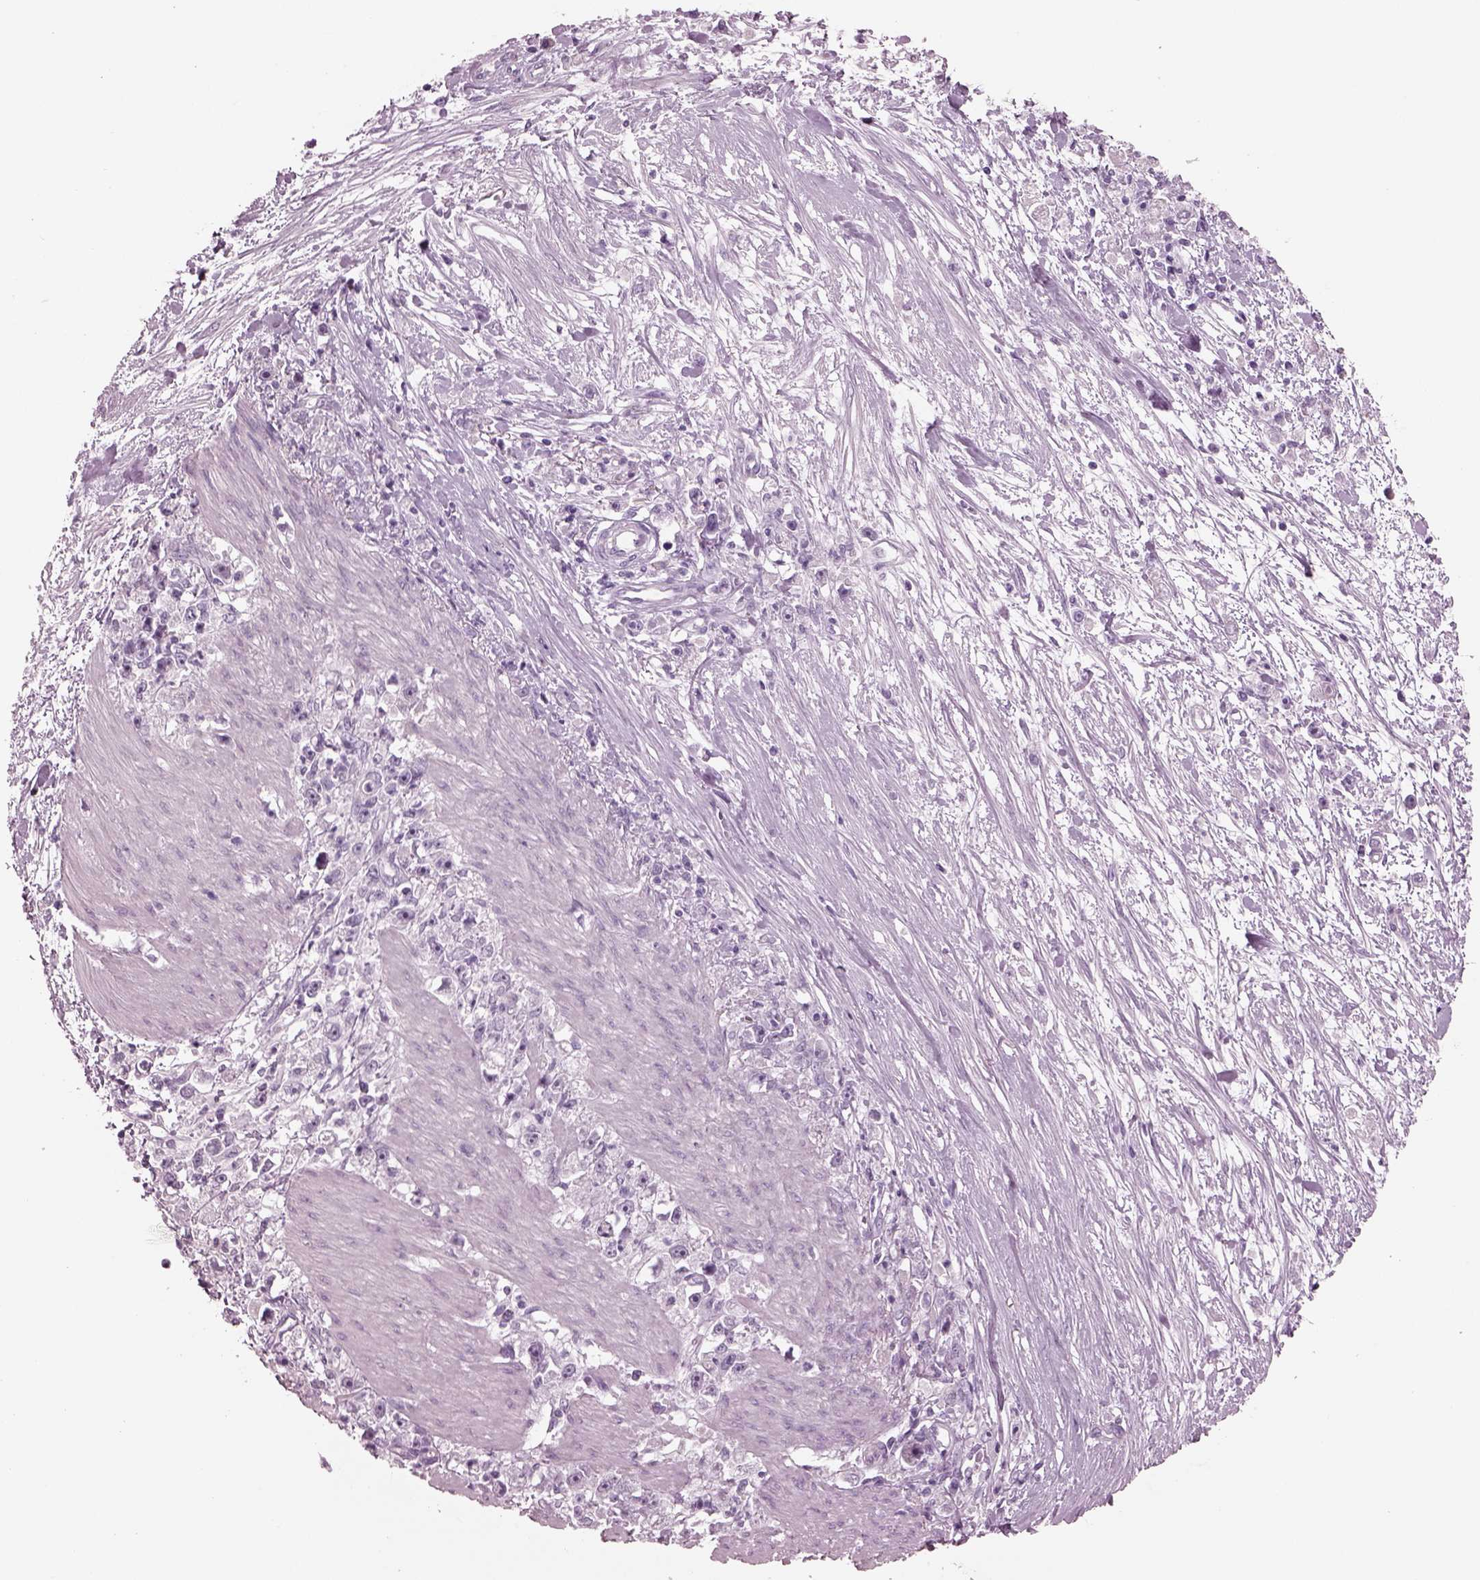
{"staining": {"intensity": "negative", "quantity": "none", "location": "none"}, "tissue": "stomach cancer", "cell_type": "Tumor cells", "image_type": "cancer", "snomed": [{"axis": "morphology", "description": "Adenocarcinoma, NOS"}, {"axis": "topography", "description": "Stomach"}], "caption": "Human stomach adenocarcinoma stained for a protein using immunohistochemistry shows no positivity in tumor cells.", "gene": "CYLC1", "patient": {"sex": "female", "age": 59}}